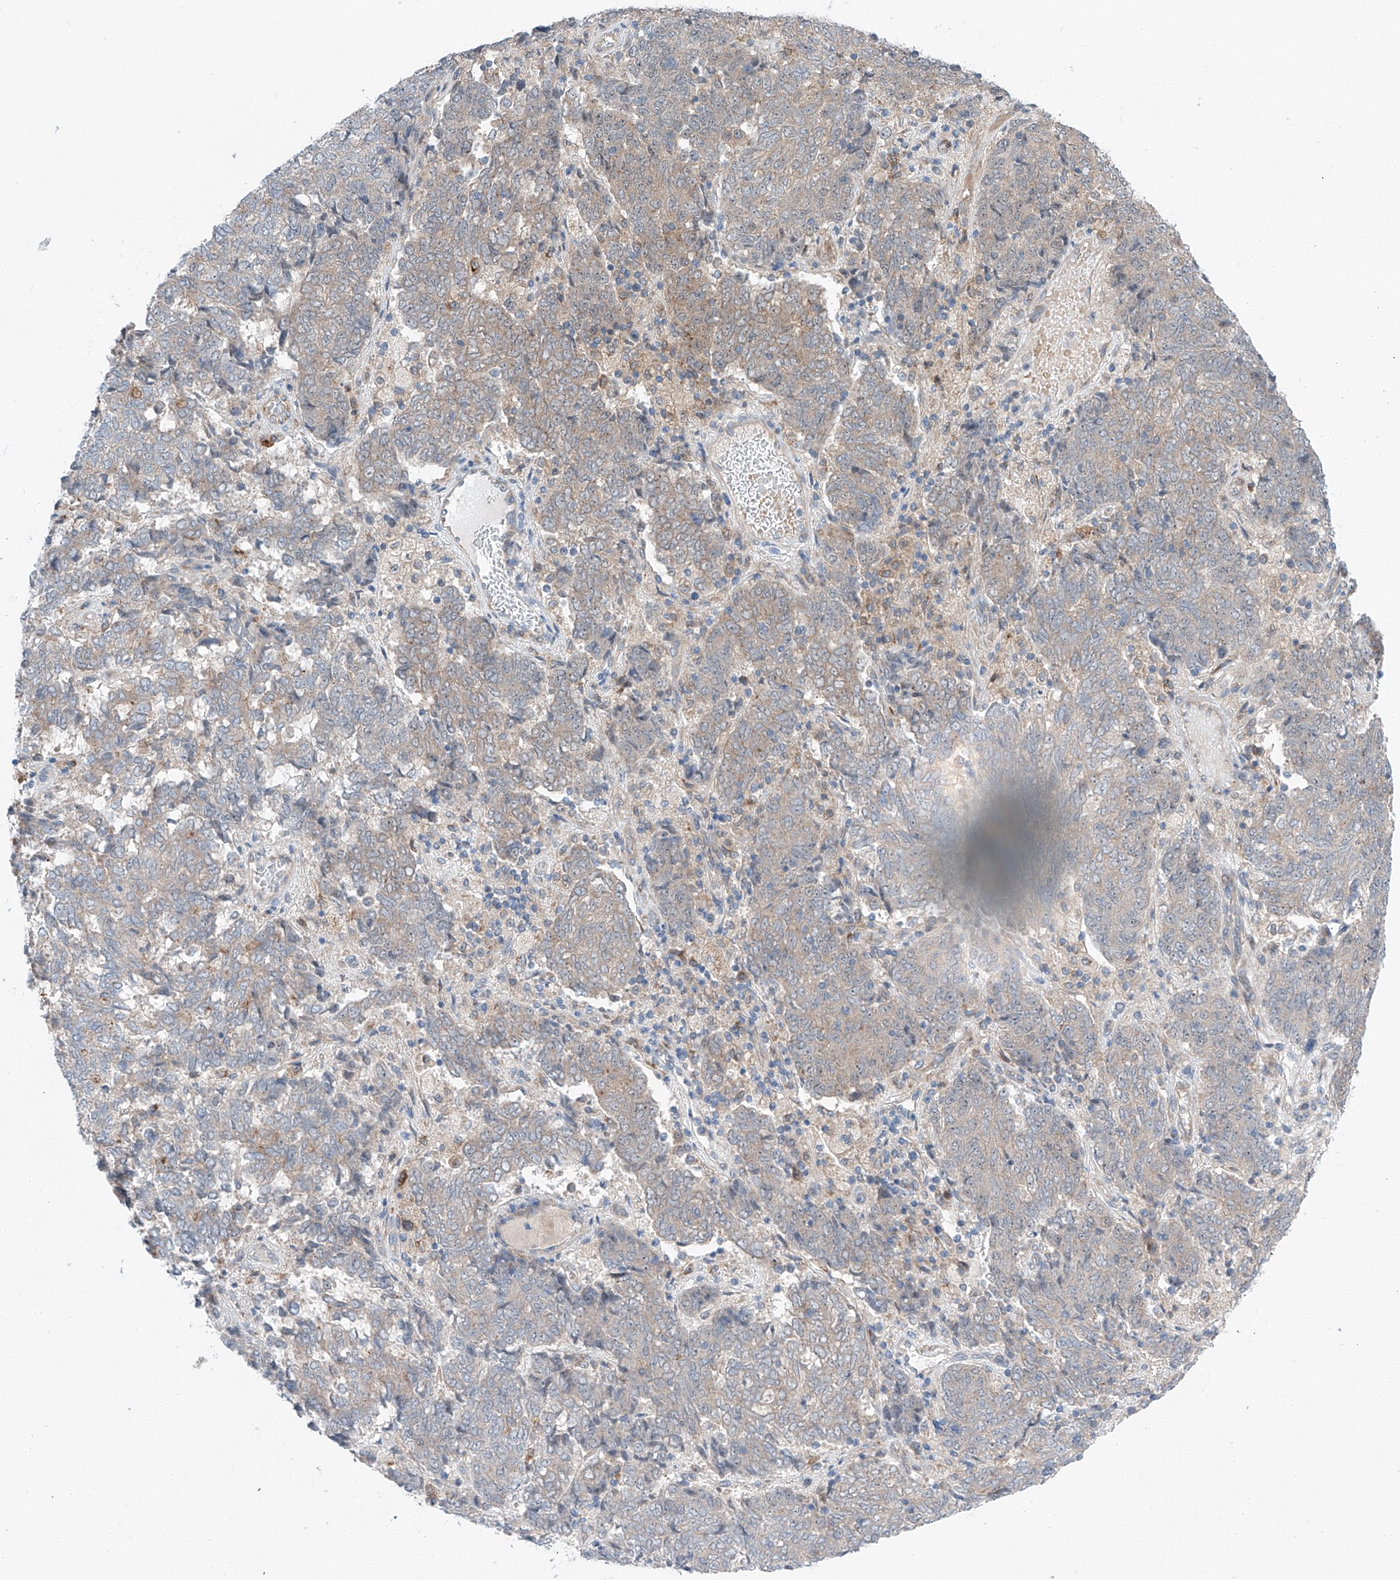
{"staining": {"intensity": "negative", "quantity": "none", "location": "none"}, "tissue": "endometrial cancer", "cell_type": "Tumor cells", "image_type": "cancer", "snomed": [{"axis": "morphology", "description": "Adenocarcinoma, NOS"}, {"axis": "topography", "description": "Endometrium"}], "caption": "Tumor cells show no significant positivity in adenocarcinoma (endometrial). The staining was performed using DAB to visualize the protein expression in brown, while the nuclei were stained in blue with hematoxylin (Magnification: 20x).", "gene": "CLDND1", "patient": {"sex": "female", "age": 80}}